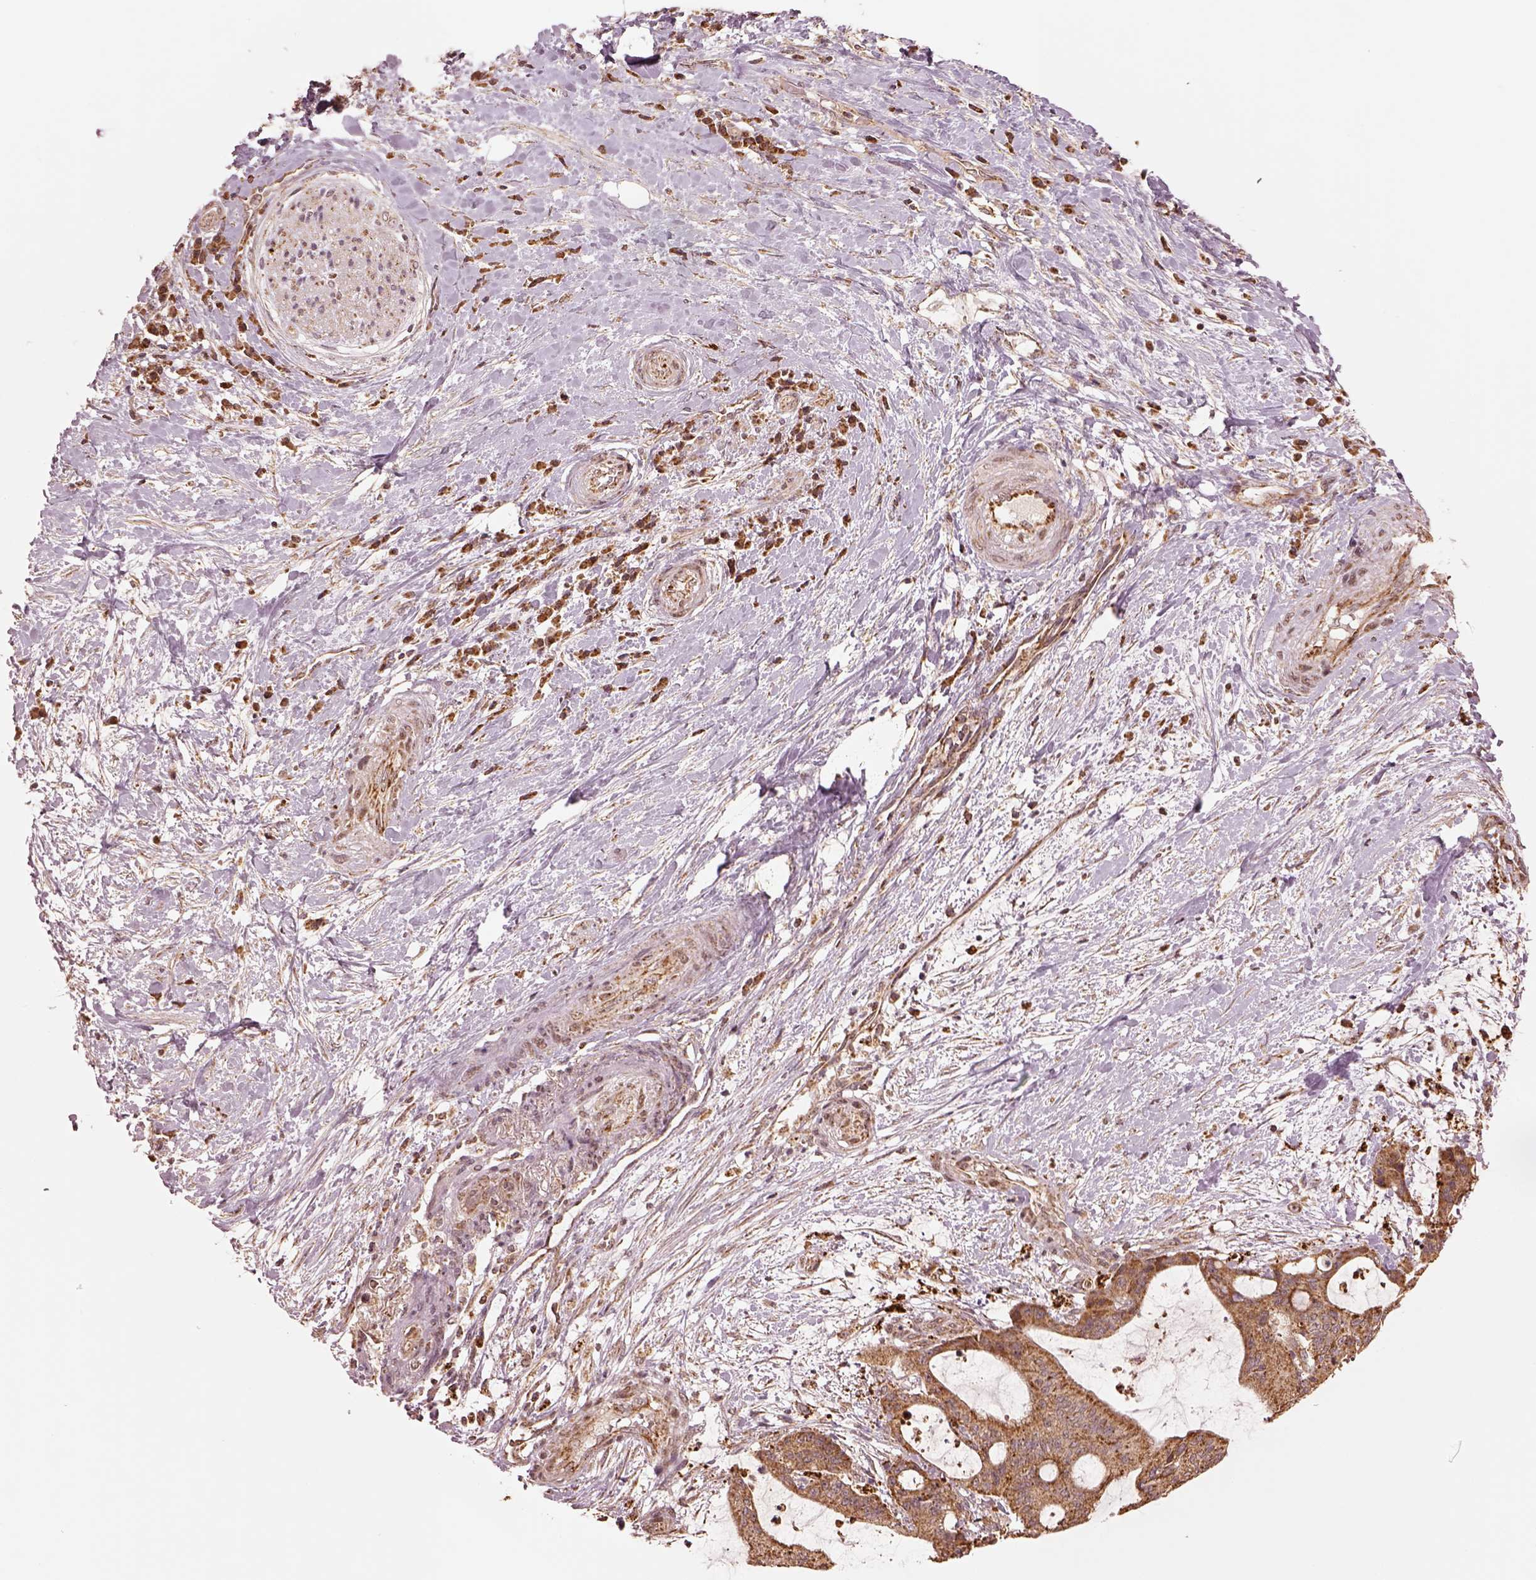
{"staining": {"intensity": "moderate", "quantity": ">75%", "location": "cytoplasmic/membranous"}, "tissue": "liver cancer", "cell_type": "Tumor cells", "image_type": "cancer", "snomed": [{"axis": "morphology", "description": "Cholangiocarcinoma"}, {"axis": "topography", "description": "Liver"}], "caption": "Protein expression by immunohistochemistry exhibits moderate cytoplasmic/membranous positivity in approximately >75% of tumor cells in liver cancer. (Brightfield microscopy of DAB IHC at high magnification).", "gene": "SEL1L3", "patient": {"sex": "female", "age": 73}}